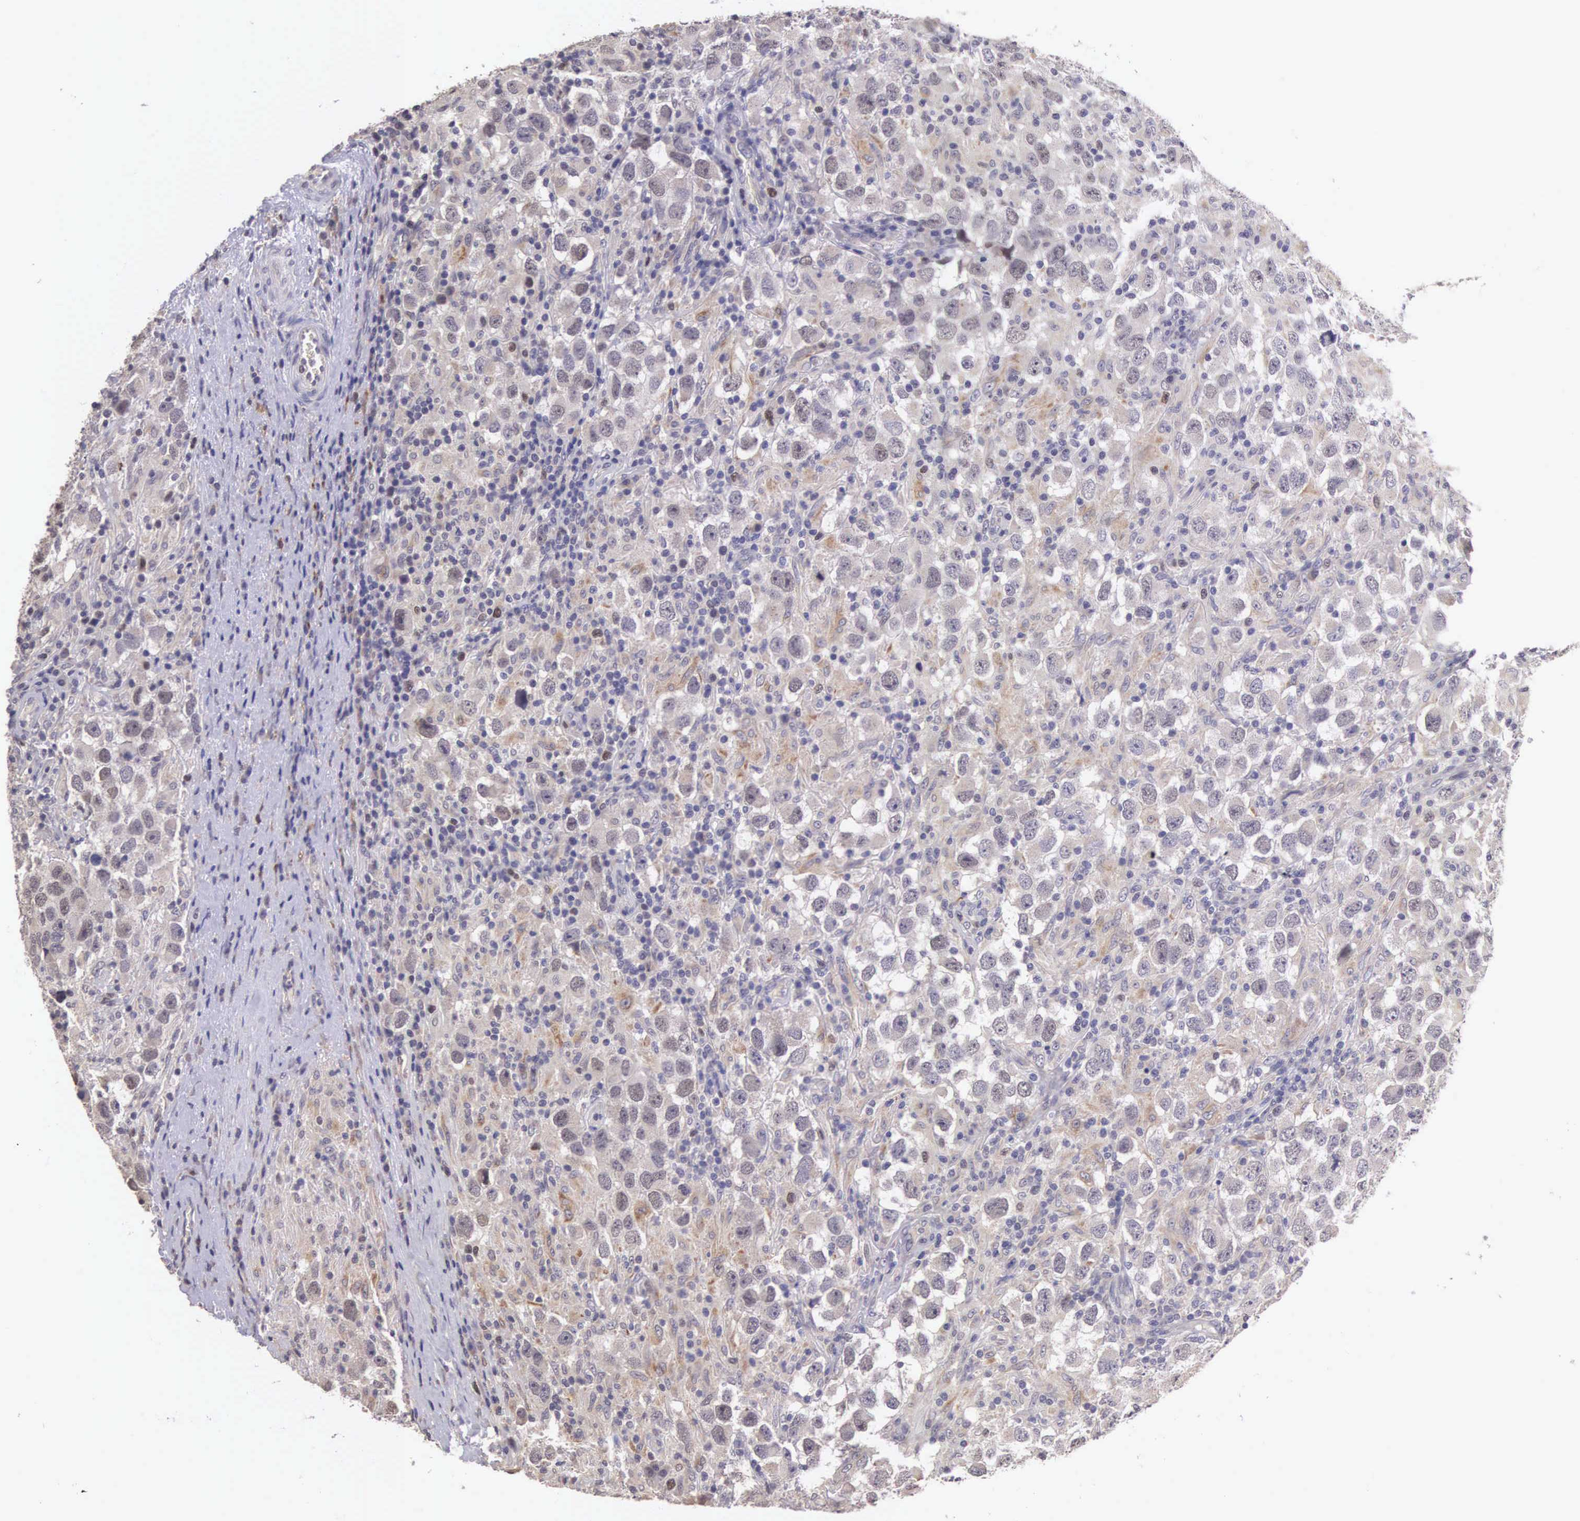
{"staining": {"intensity": "weak", "quantity": ">75%", "location": "cytoplasmic/membranous"}, "tissue": "testis cancer", "cell_type": "Tumor cells", "image_type": "cancer", "snomed": [{"axis": "morphology", "description": "Carcinoma, Embryonal, NOS"}, {"axis": "topography", "description": "Testis"}], "caption": "DAB immunohistochemical staining of embryonal carcinoma (testis) displays weak cytoplasmic/membranous protein staining in approximately >75% of tumor cells.", "gene": "CDC45", "patient": {"sex": "male", "age": 21}}